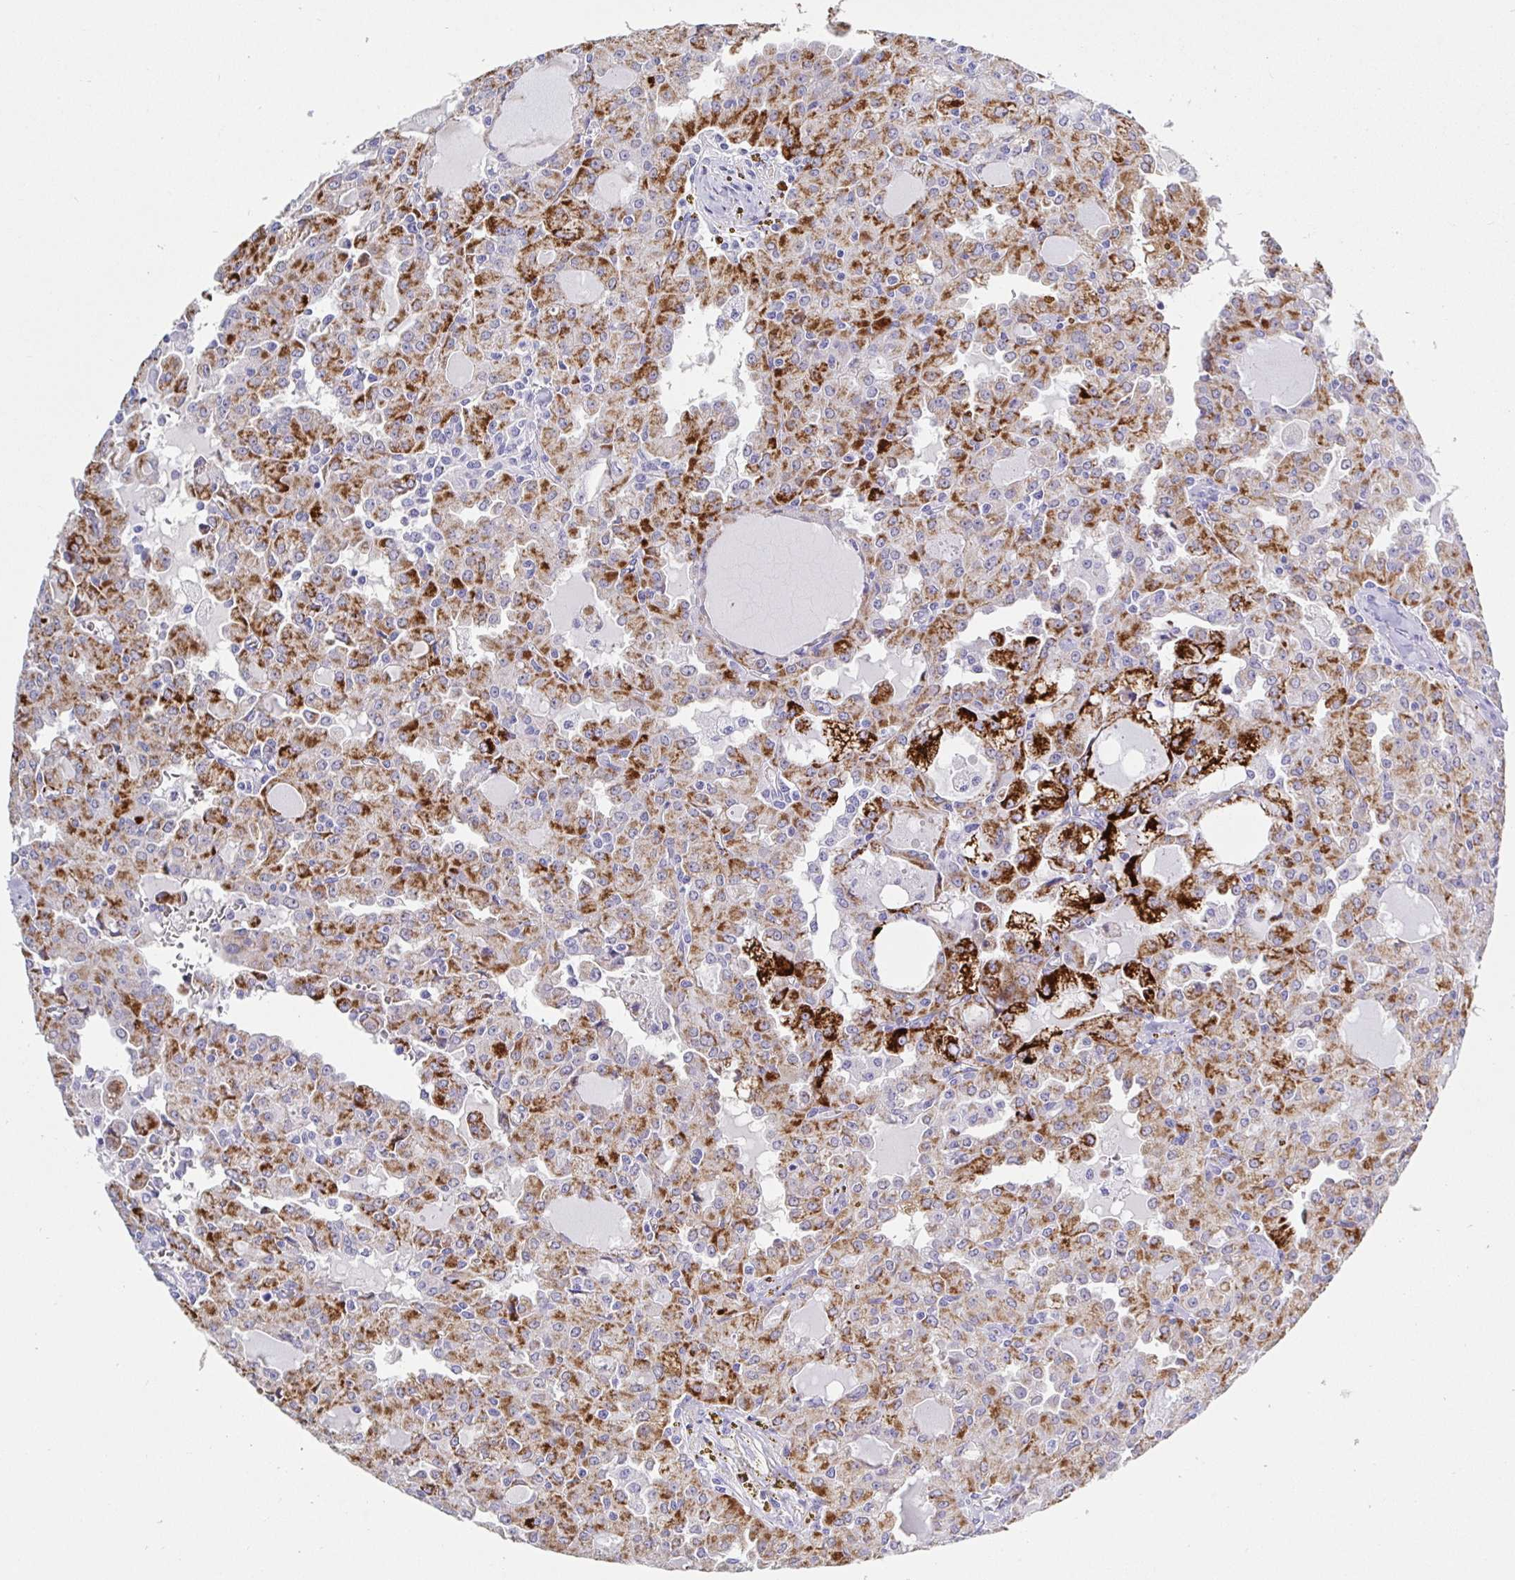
{"staining": {"intensity": "strong", "quantity": "25%-75%", "location": "cytoplasmic/membranous"}, "tissue": "head and neck cancer", "cell_type": "Tumor cells", "image_type": "cancer", "snomed": [{"axis": "morphology", "description": "Adenocarcinoma, NOS"}, {"axis": "topography", "description": "Head-Neck"}], "caption": "Protein analysis of adenocarcinoma (head and neck) tissue shows strong cytoplasmic/membranous positivity in about 25%-75% of tumor cells.", "gene": "MAOA", "patient": {"sex": "male", "age": 64}}